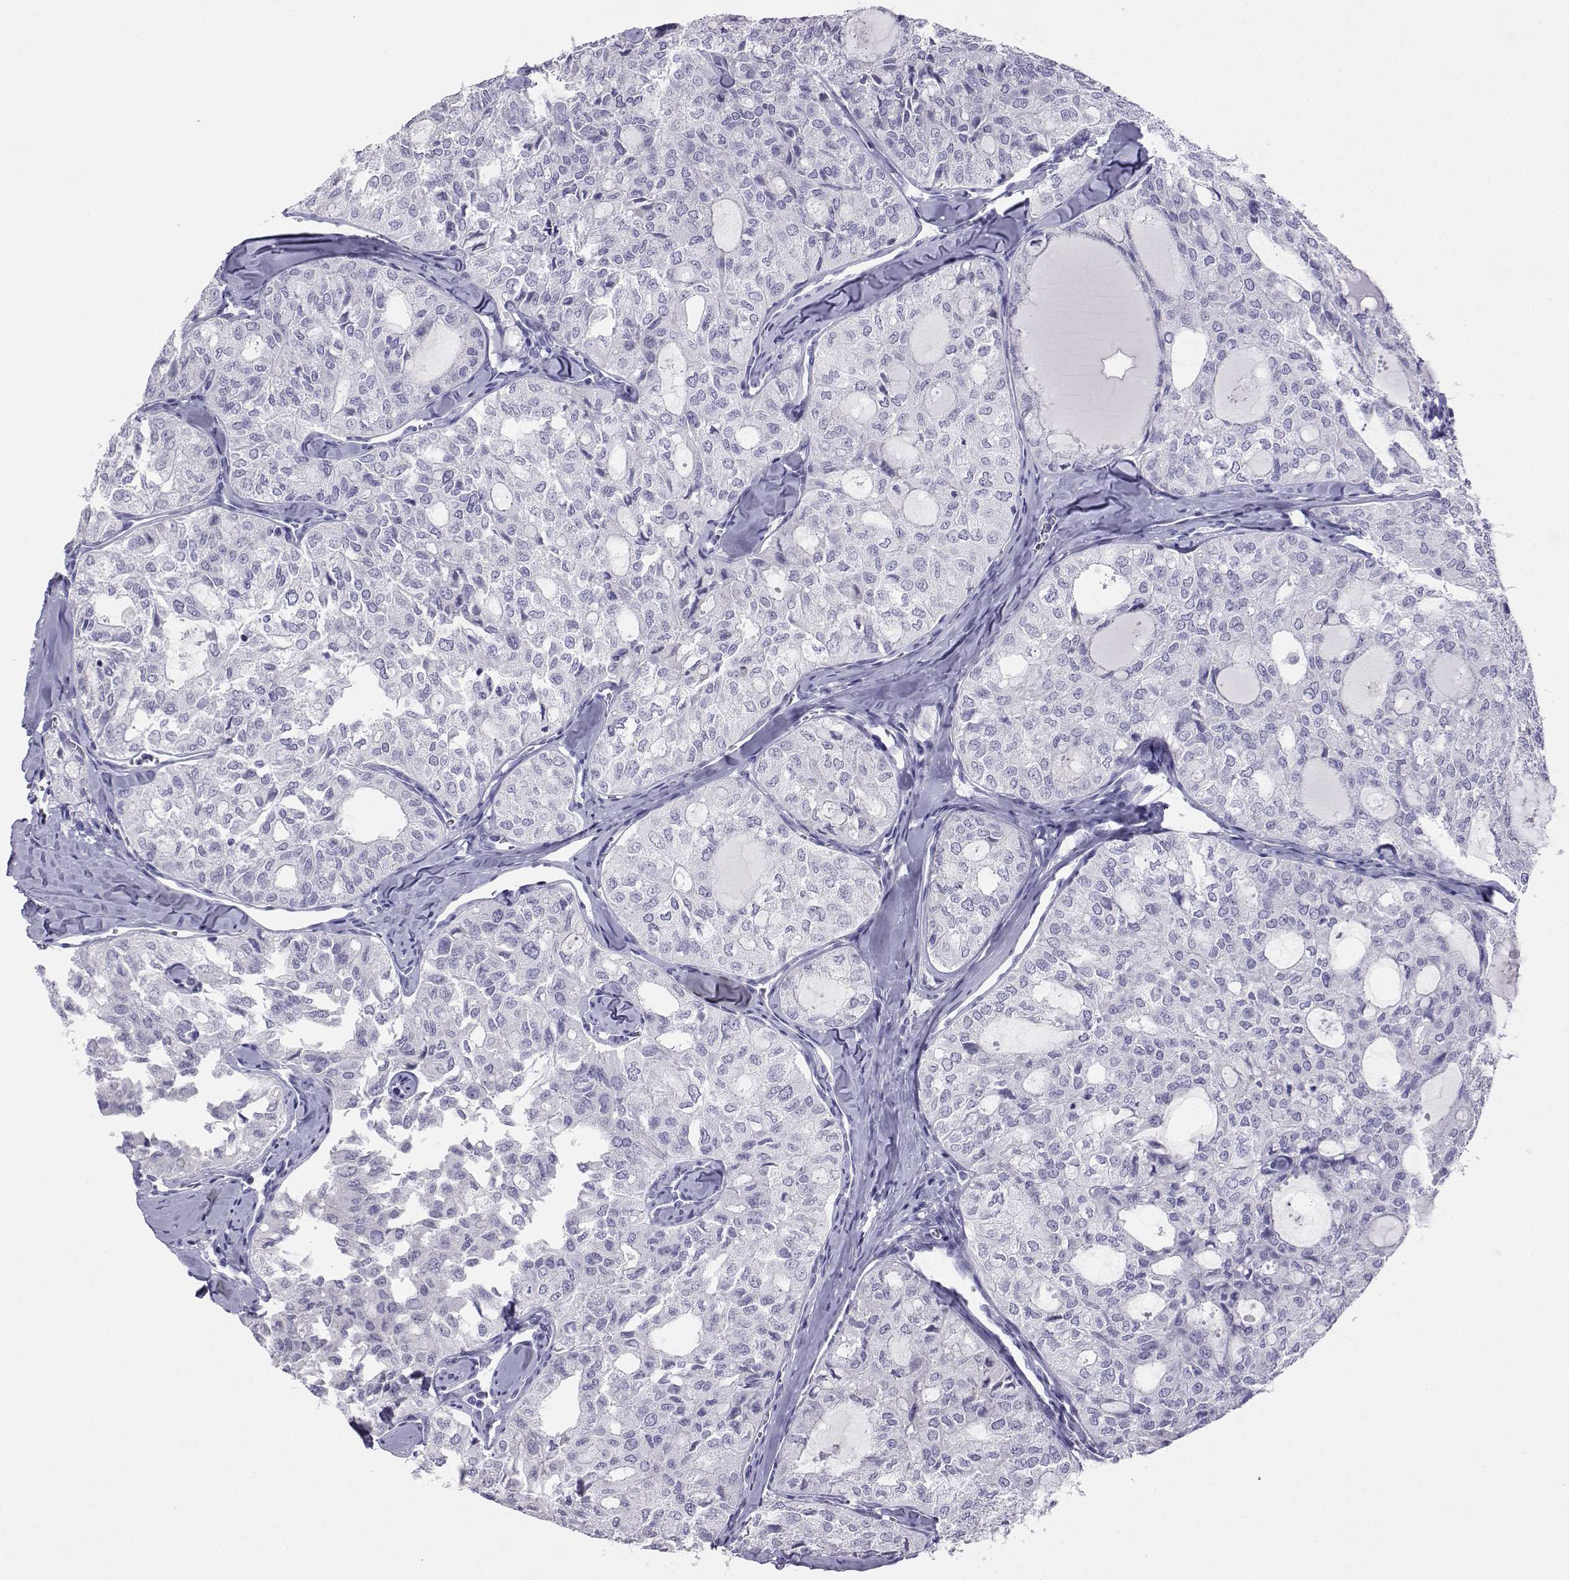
{"staining": {"intensity": "negative", "quantity": "none", "location": "none"}, "tissue": "thyroid cancer", "cell_type": "Tumor cells", "image_type": "cancer", "snomed": [{"axis": "morphology", "description": "Follicular adenoma carcinoma, NOS"}, {"axis": "topography", "description": "Thyroid gland"}], "caption": "This image is of thyroid cancer stained with immunohistochemistry to label a protein in brown with the nuclei are counter-stained blue. There is no positivity in tumor cells.", "gene": "PLIN4", "patient": {"sex": "male", "age": 75}}